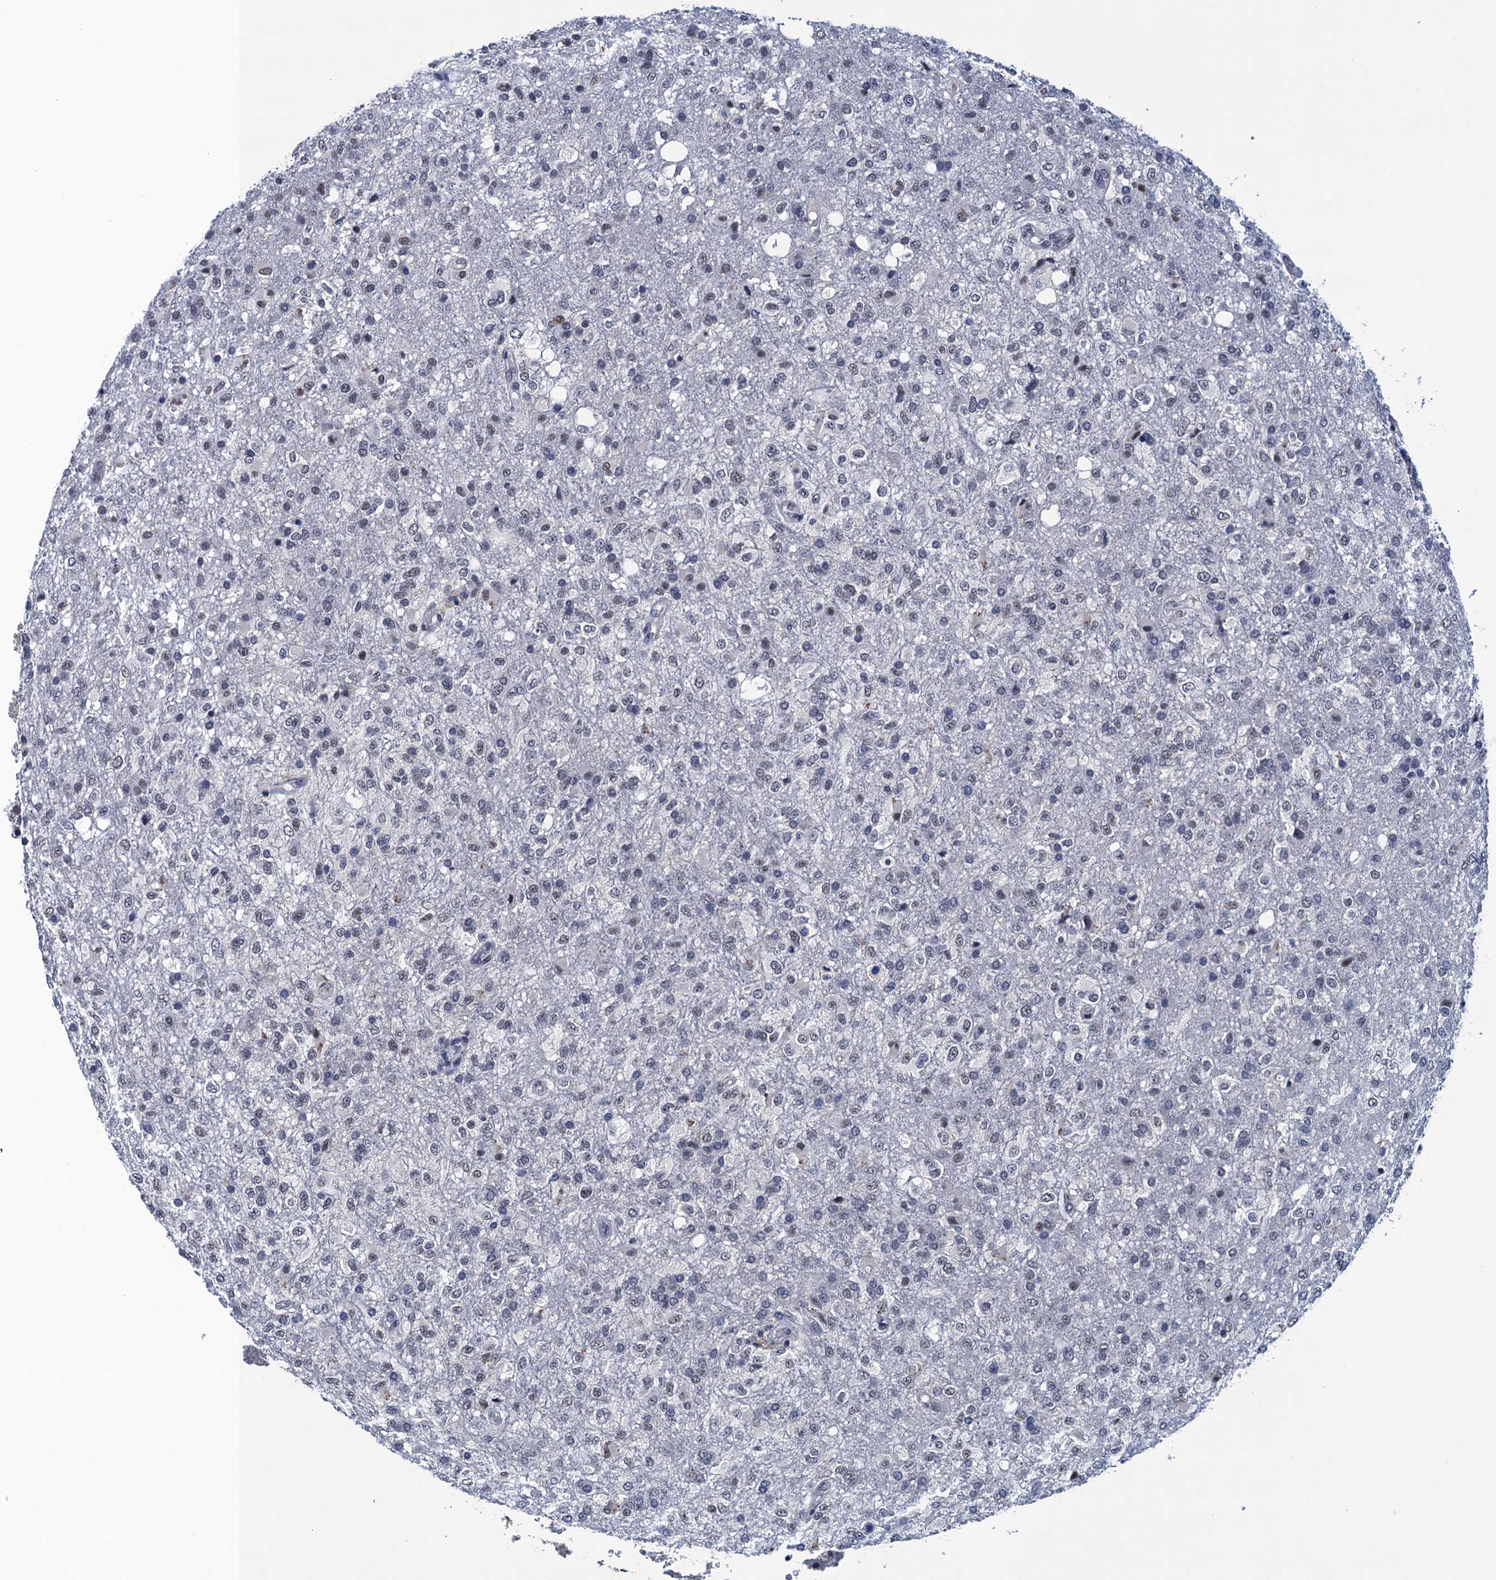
{"staining": {"intensity": "negative", "quantity": "none", "location": "none"}, "tissue": "glioma", "cell_type": "Tumor cells", "image_type": "cancer", "snomed": [{"axis": "morphology", "description": "Glioma, malignant, High grade"}, {"axis": "topography", "description": "Brain"}], "caption": "A photomicrograph of malignant glioma (high-grade) stained for a protein displays no brown staining in tumor cells. The staining was performed using DAB (3,3'-diaminobenzidine) to visualize the protein expression in brown, while the nuclei were stained in blue with hematoxylin (Magnification: 20x).", "gene": "FNBP4", "patient": {"sex": "female", "age": 74}}